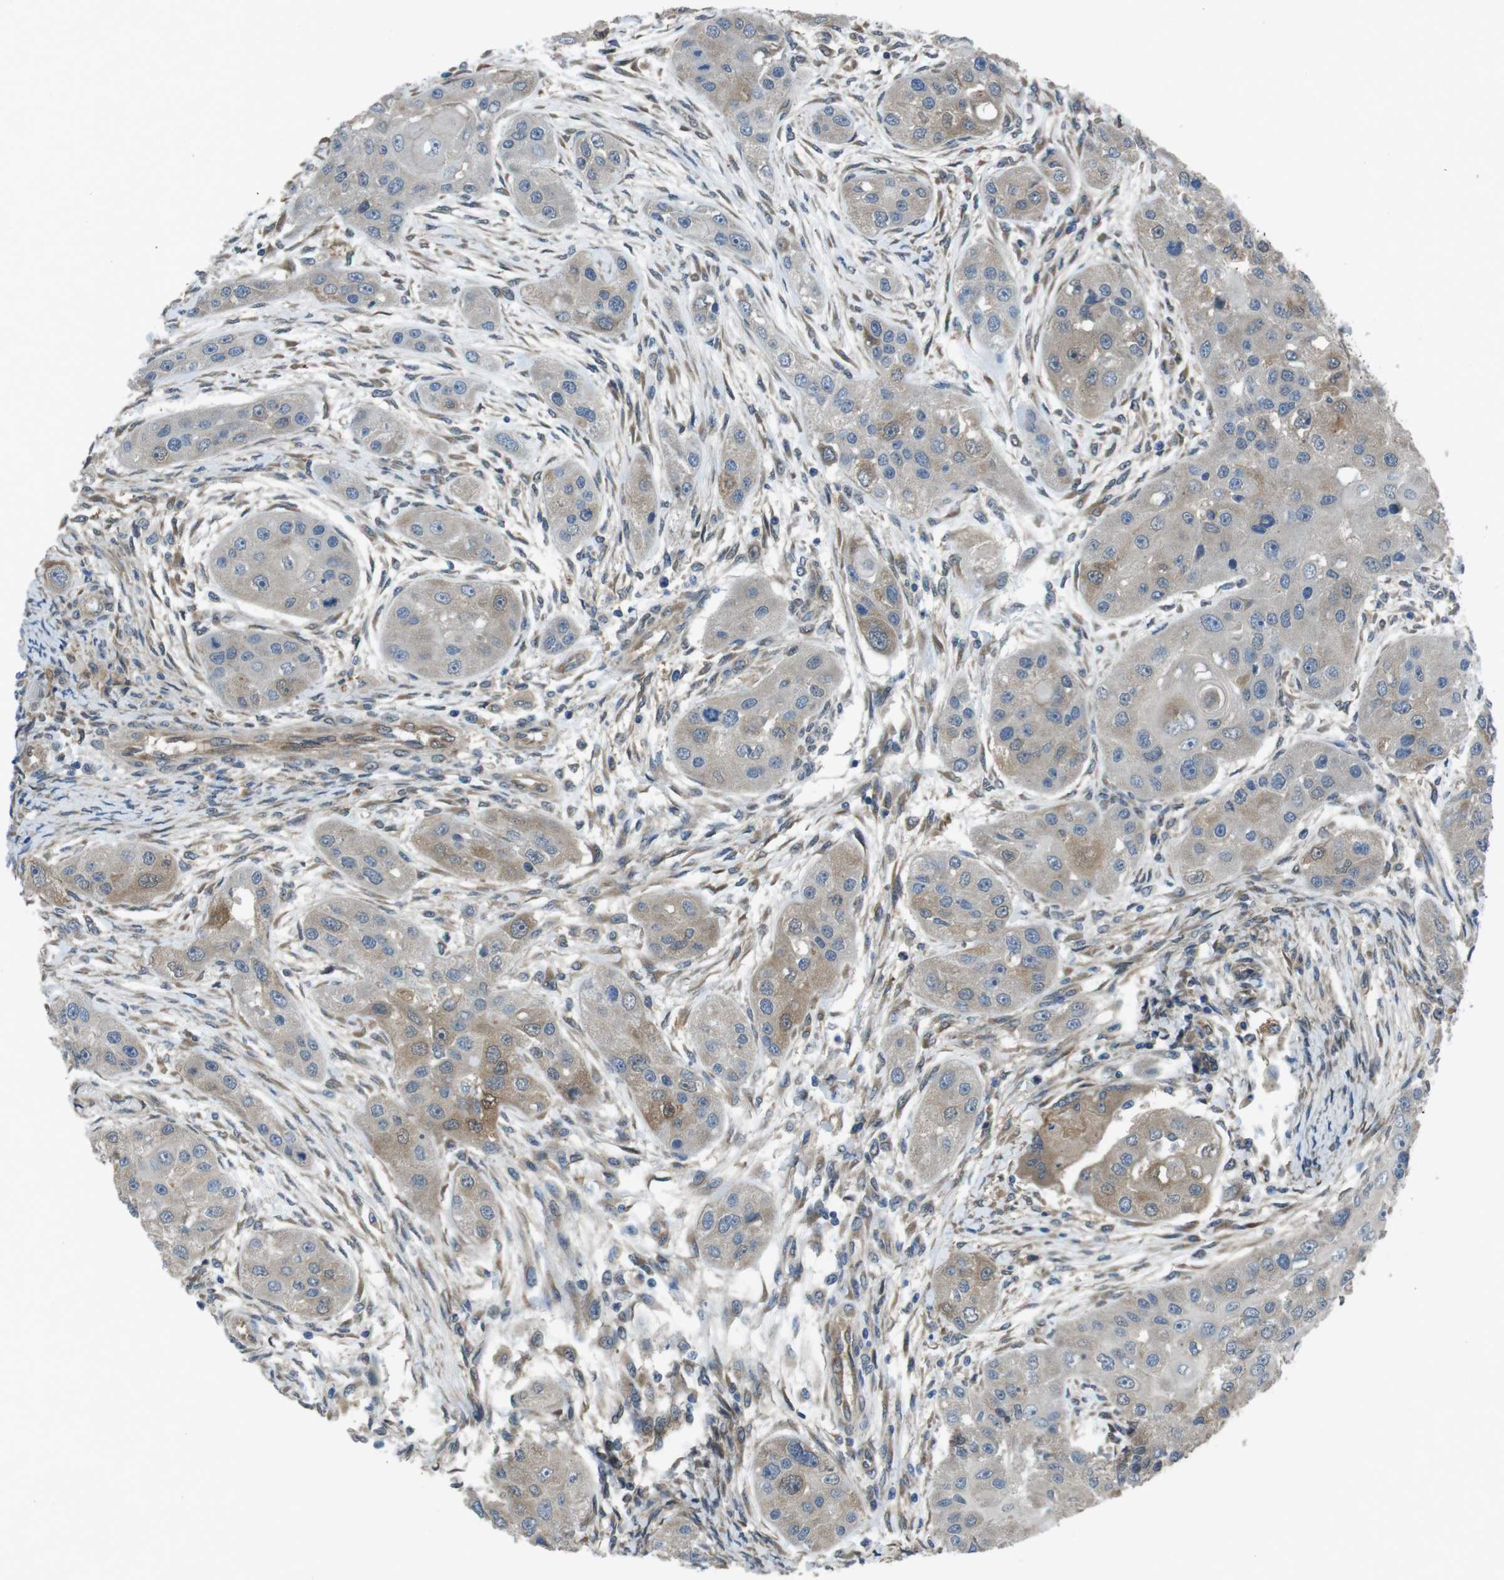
{"staining": {"intensity": "moderate", "quantity": "25%-75%", "location": "cytoplasmic/membranous"}, "tissue": "head and neck cancer", "cell_type": "Tumor cells", "image_type": "cancer", "snomed": [{"axis": "morphology", "description": "Normal tissue, NOS"}, {"axis": "morphology", "description": "Squamous cell carcinoma, NOS"}, {"axis": "topography", "description": "Skeletal muscle"}, {"axis": "topography", "description": "Head-Neck"}], "caption": "Immunohistochemistry (IHC) staining of squamous cell carcinoma (head and neck), which displays medium levels of moderate cytoplasmic/membranous expression in about 25%-75% of tumor cells indicating moderate cytoplasmic/membranous protein expression. The staining was performed using DAB (3,3'-diaminobenzidine) (brown) for protein detection and nuclei were counterstained in hematoxylin (blue).", "gene": "RAB6A", "patient": {"sex": "male", "age": 51}}